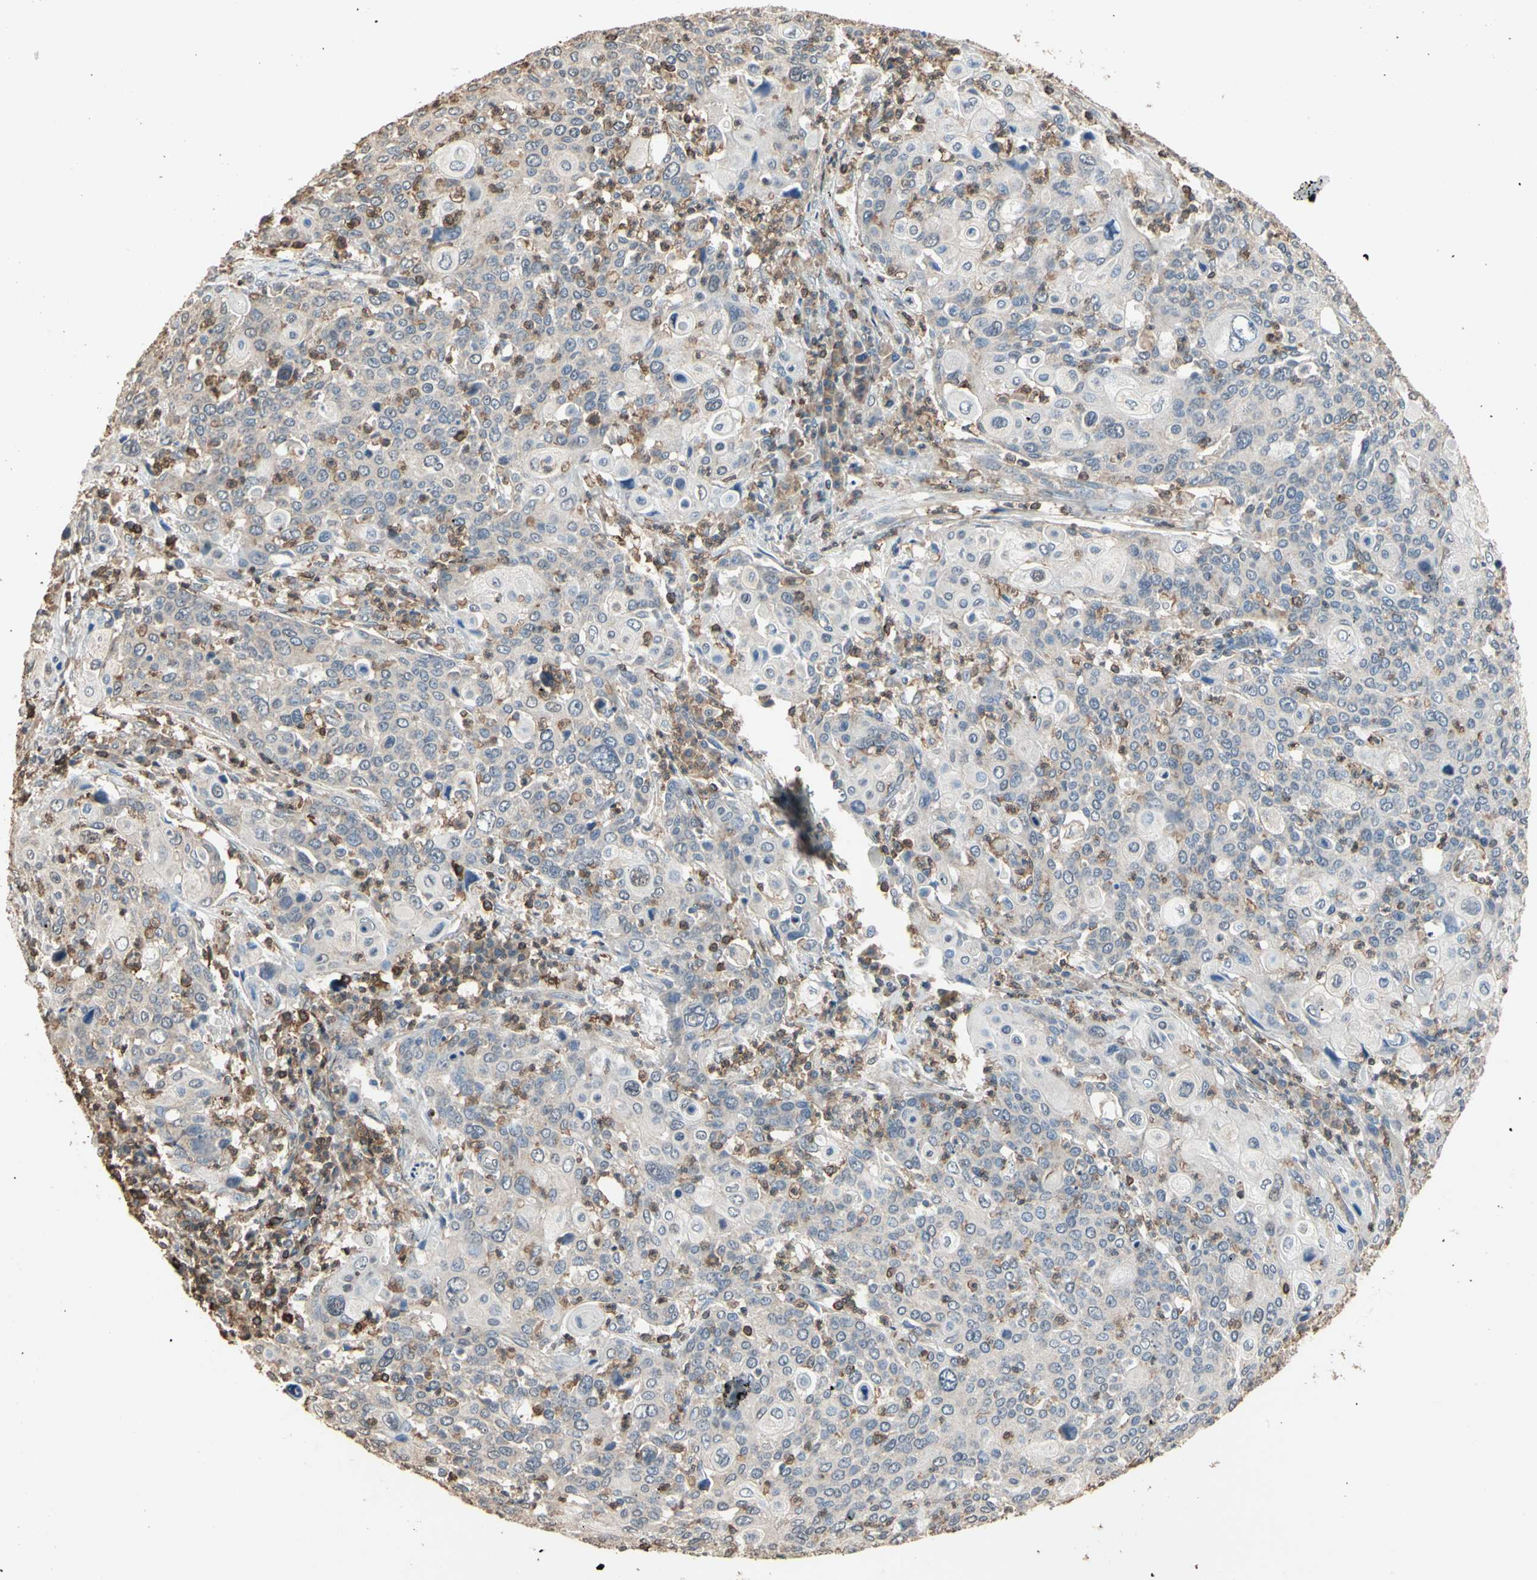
{"staining": {"intensity": "negative", "quantity": "none", "location": "none"}, "tissue": "cervical cancer", "cell_type": "Tumor cells", "image_type": "cancer", "snomed": [{"axis": "morphology", "description": "Squamous cell carcinoma, NOS"}, {"axis": "topography", "description": "Cervix"}], "caption": "Tumor cells are negative for brown protein staining in cervical cancer. Nuclei are stained in blue.", "gene": "MAP3K10", "patient": {"sex": "female", "age": 40}}